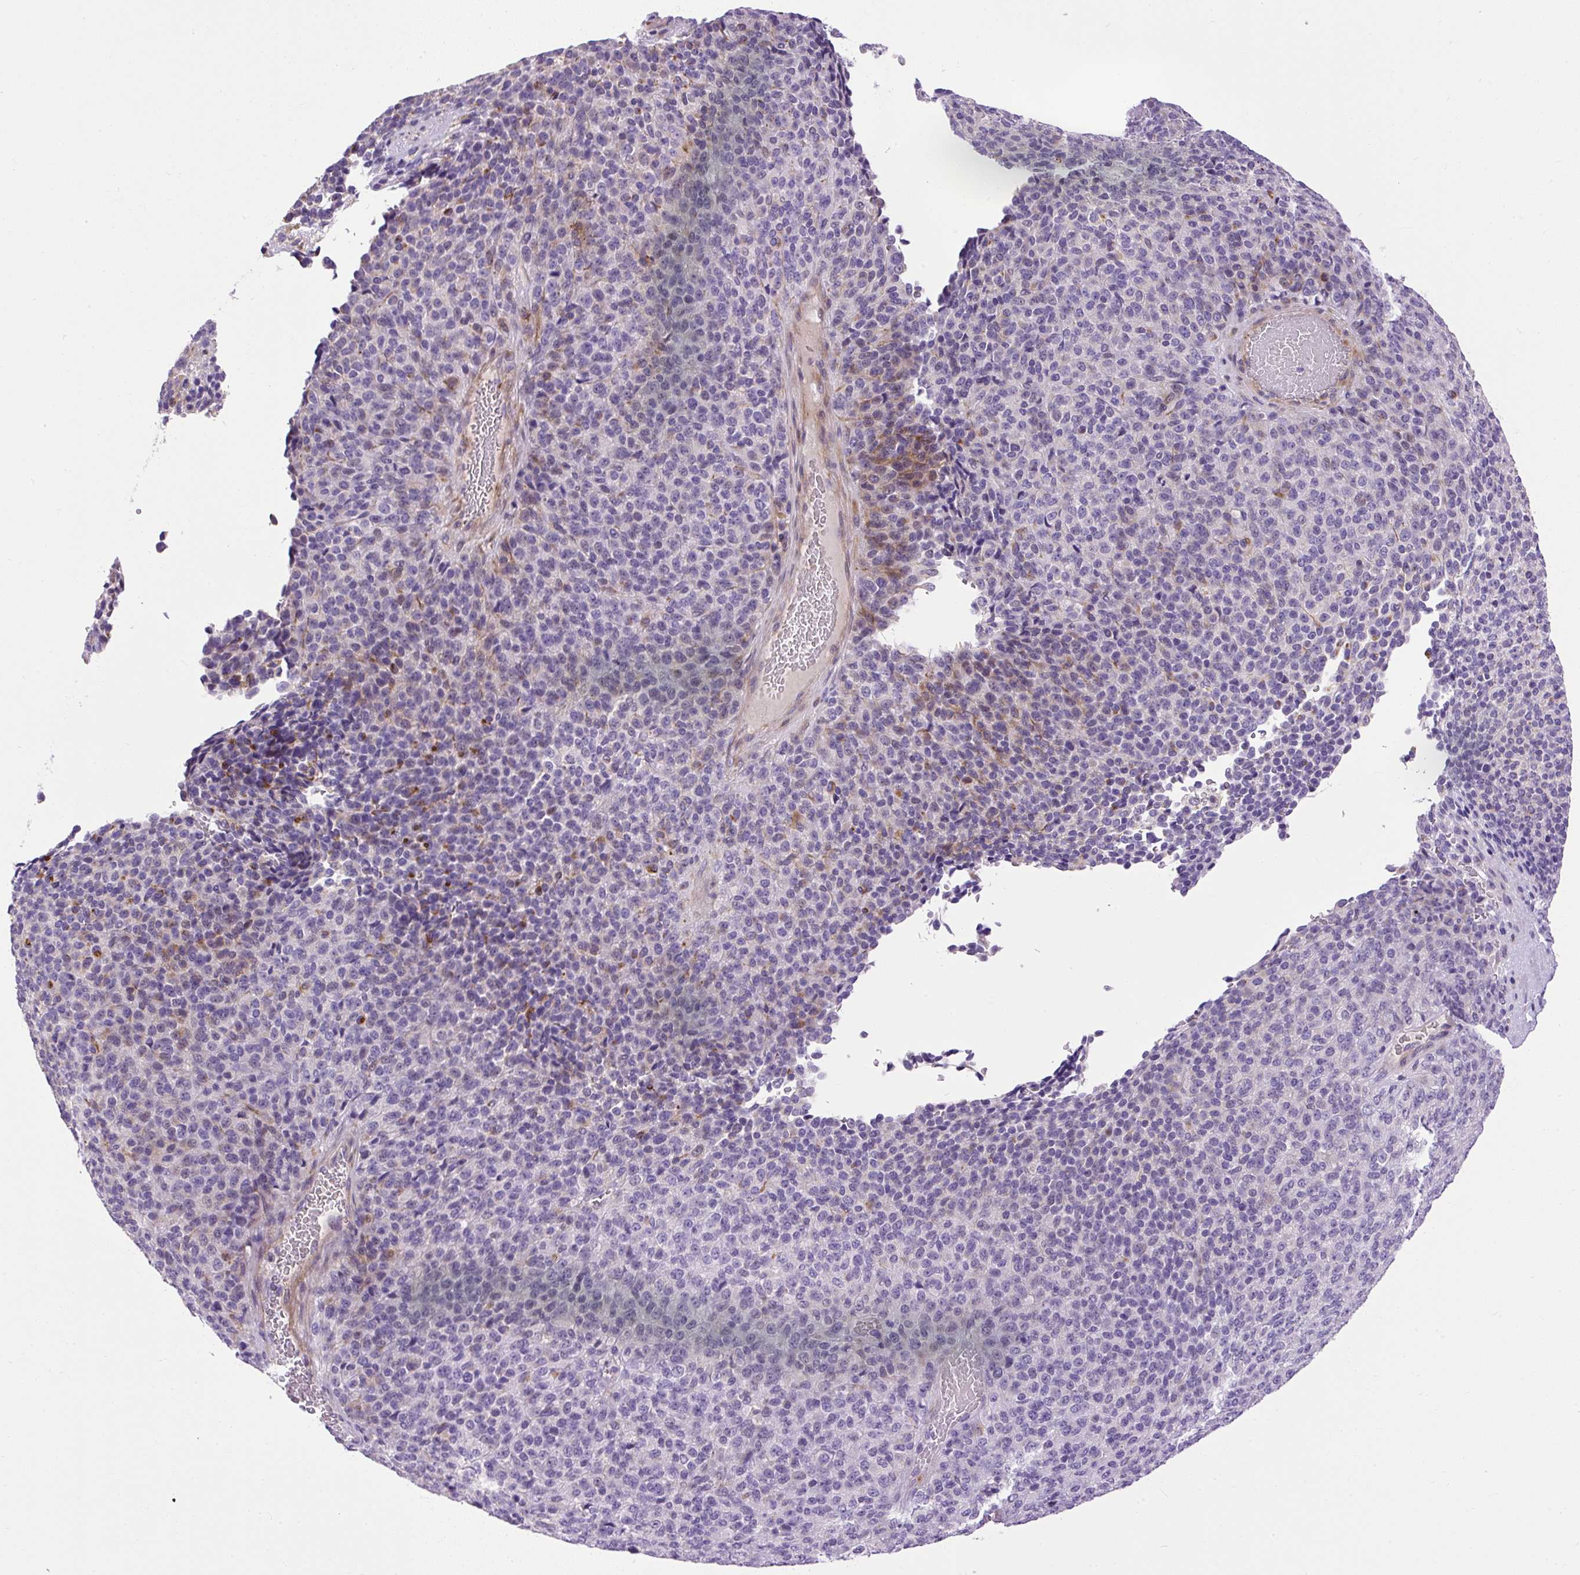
{"staining": {"intensity": "weak", "quantity": "<25%", "location": "cytoplasmic/membranous"}, "tissue": "melanoma", "cell_type": "Tumor cells", "image_type": "cancer", "snomed": [{"axis": "morphology", "description": "Malignant melanoma, Metastatic site"}, {"axis": "topography", "description": "Brain"}], "caption": "Malignant melanoma (metastatic site) was stained to show a protein in brown. There is no significant positivity in tumor cells.", "gene": "VWA7", "patient": {"sex": "female", "age": 56}}